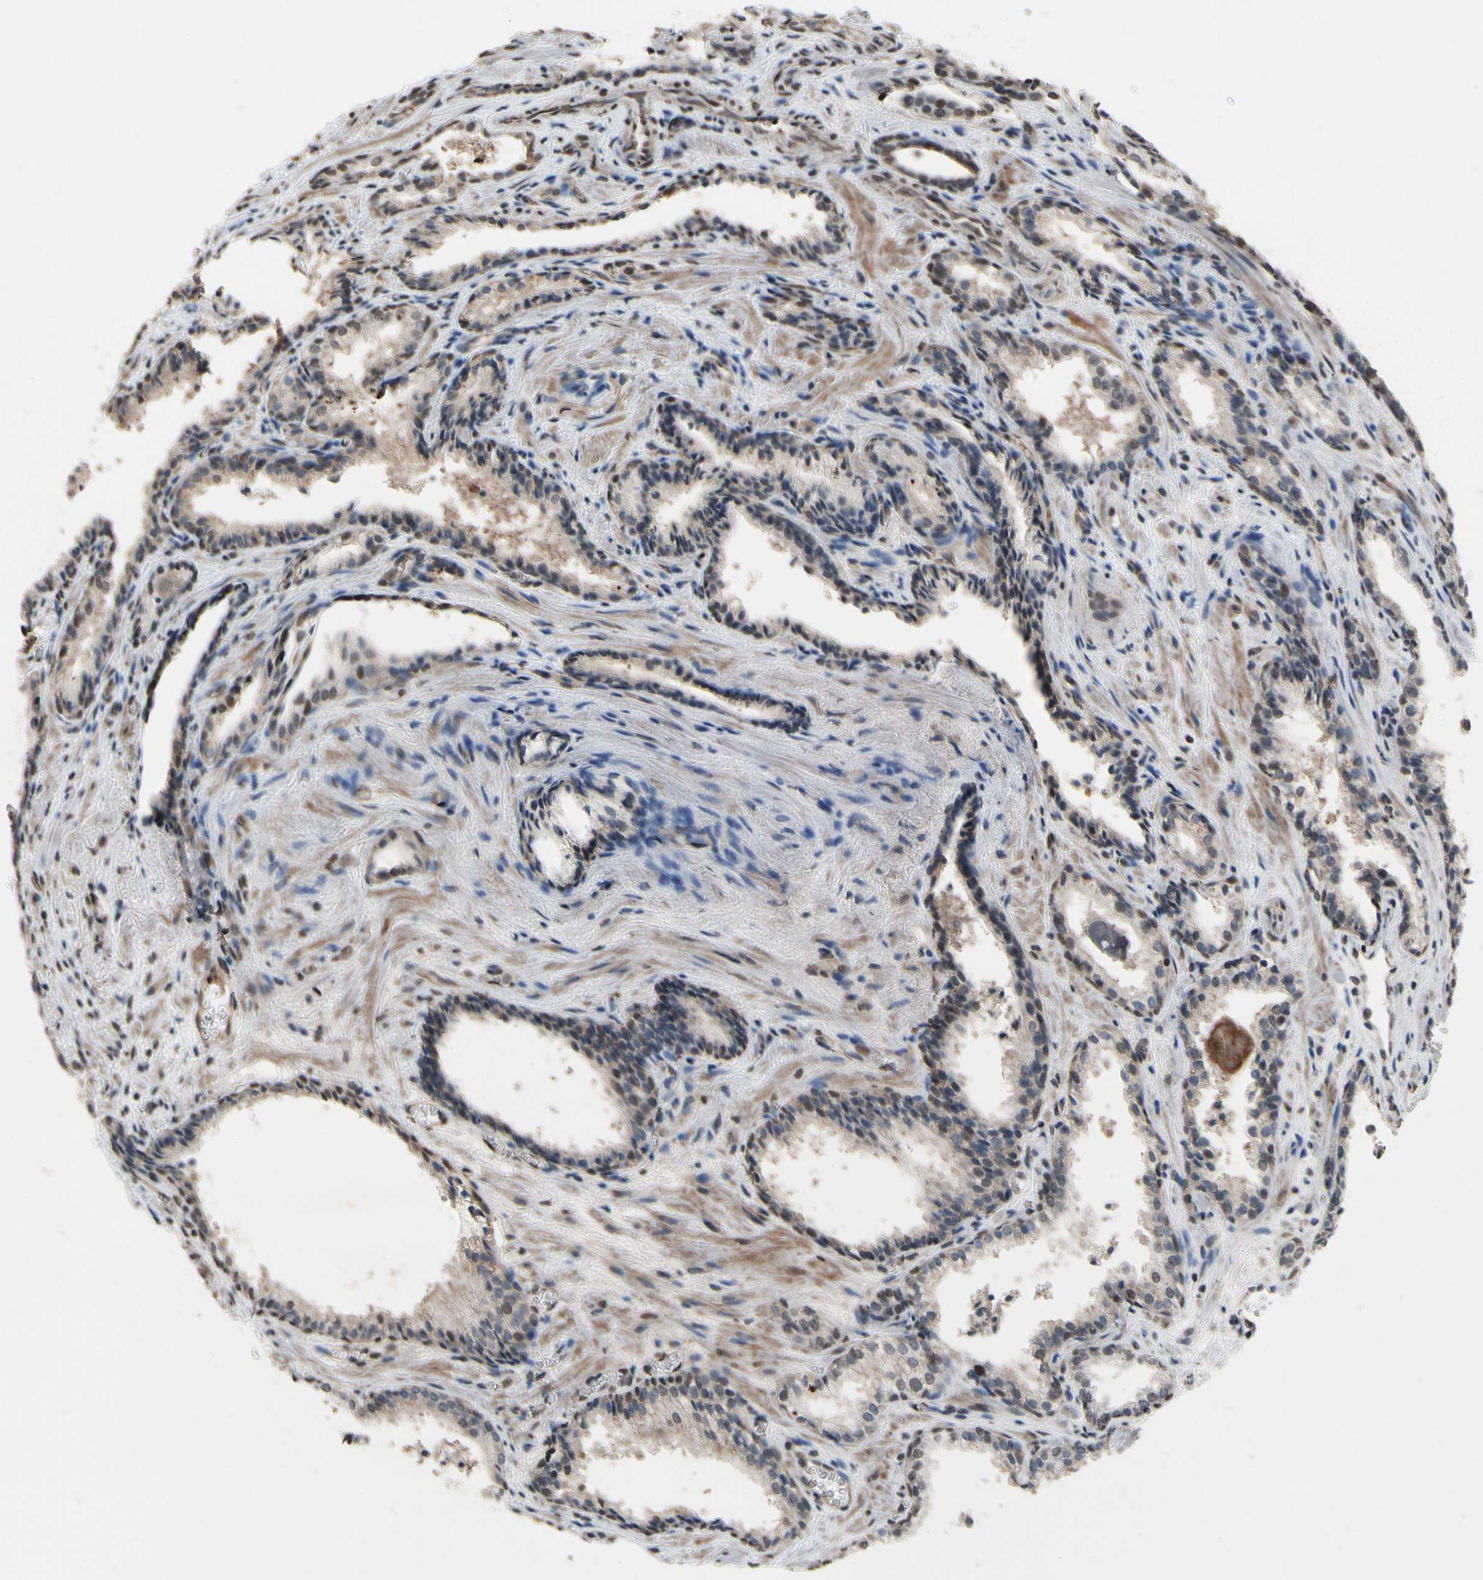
{"staining": {"intensity": "moderate", "quantity": "25%-75%", "location": "nuclear"}, "tissue": "prostate cancer", "cell_type": "Tumor cells", "image_type": "cancer", "snomed": [{"axis": "morphology", "description": "Adenocarcinoma, Low grade"}, {"axis": "topography", "description": "Prostate"}], "caption": "There is medium levels of moderate nuclear positivity in tumor cells of low-grade adenocarcinoma (prostate), as demonstrated by immunohistochemical staining (brown color).", "gene": "HIPK2", "patient": {"sex": "male", "age": 60}}